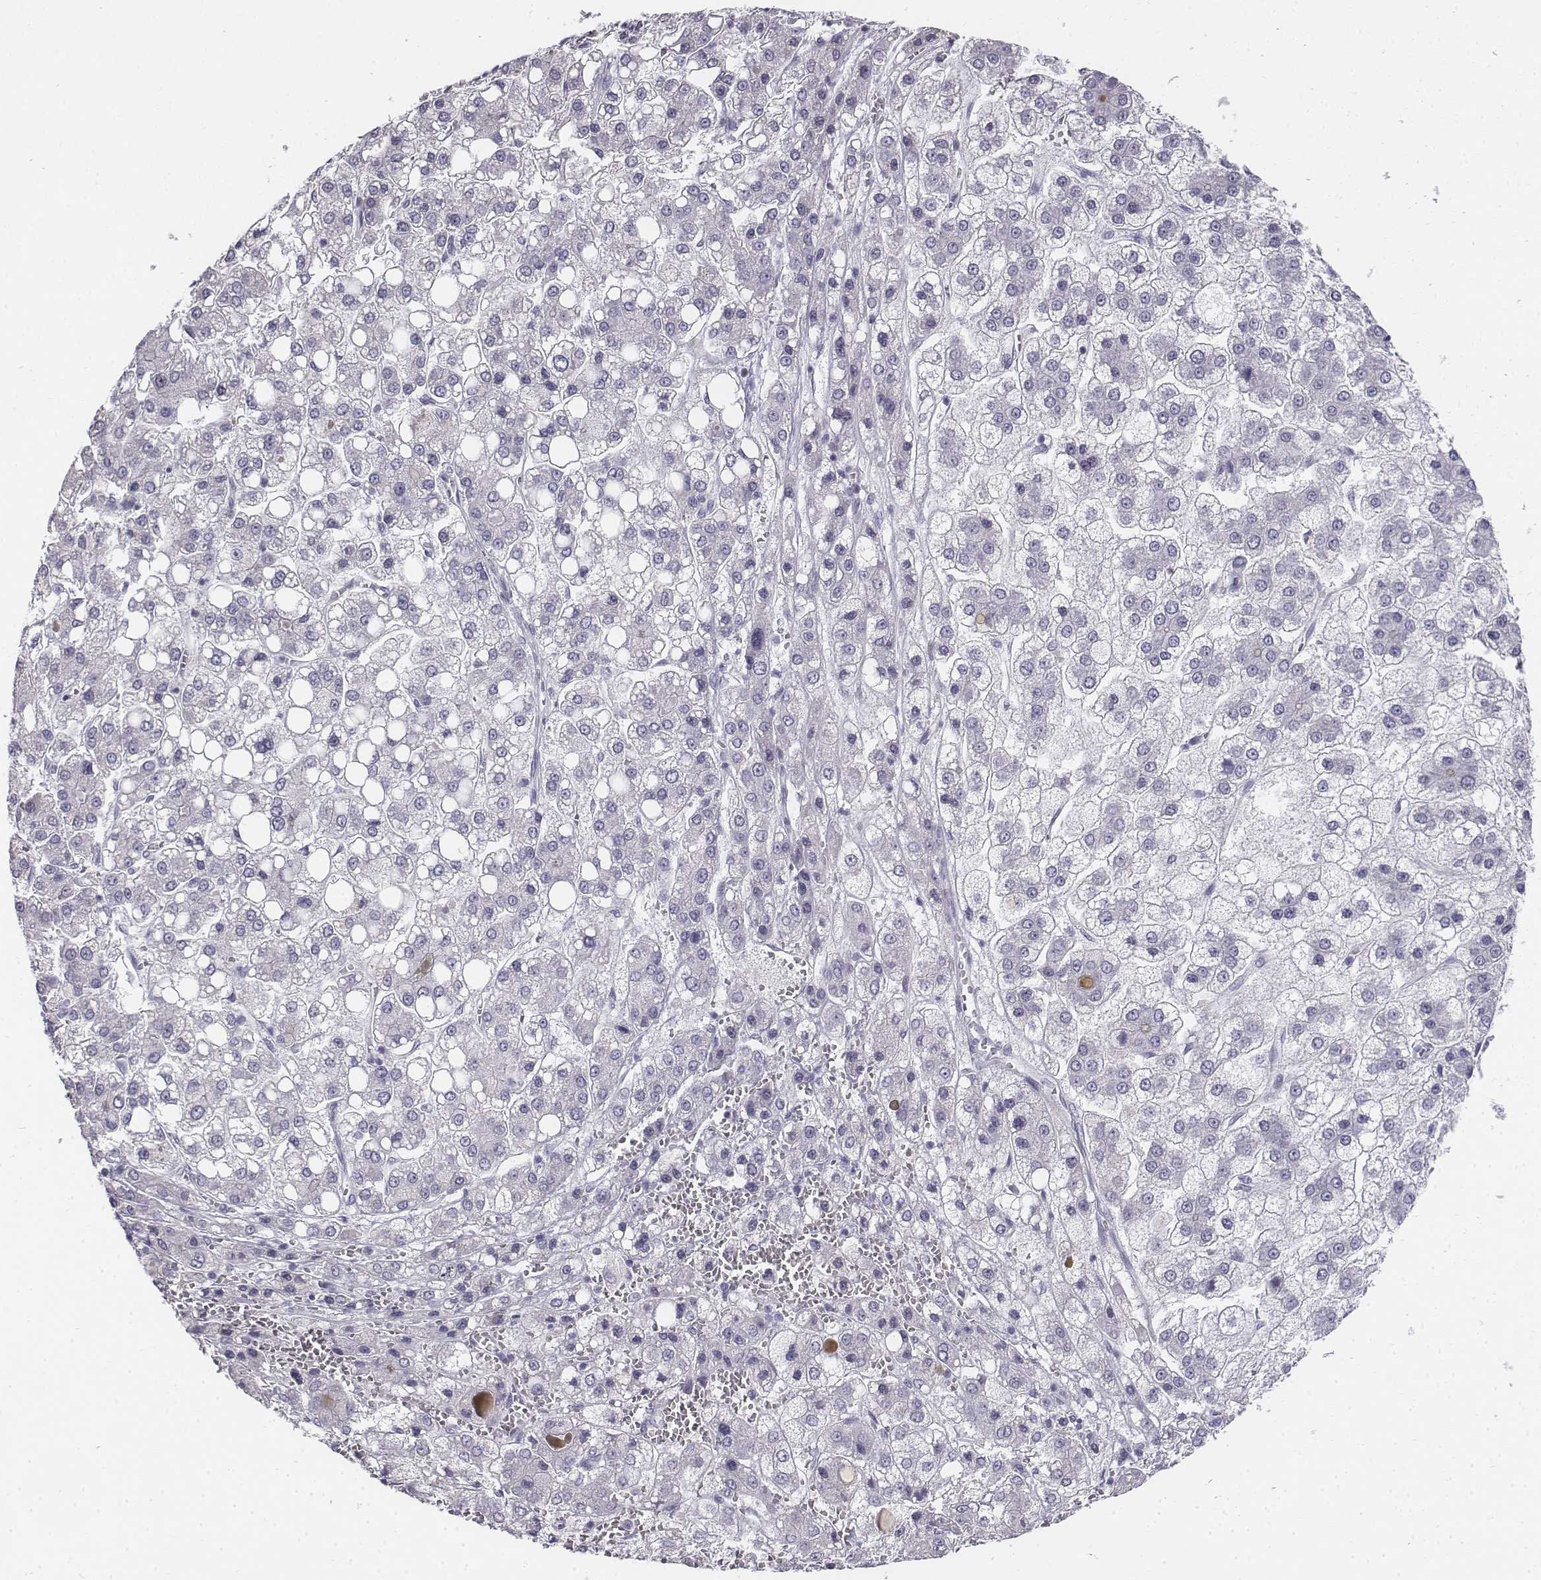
{"staining": {"intensity": "negative", "quantity": "none", "location": "none"}, "tissue": "liver cancer", "cell_type": "Tumor cells", "image_type": "cancer", "snomed": [{"axis": "morphology", "description": "Carcinoma, Hepatocellular, NOS"}, {"axis": "topography", "description": "Liver"}], "caption": "Immunohistochemical staining of hepatocellular carcinoma (liver) shows no significant expression in tumor cells.", "gene": "PENK", "patient": {"sex": "male", "age": 73}}